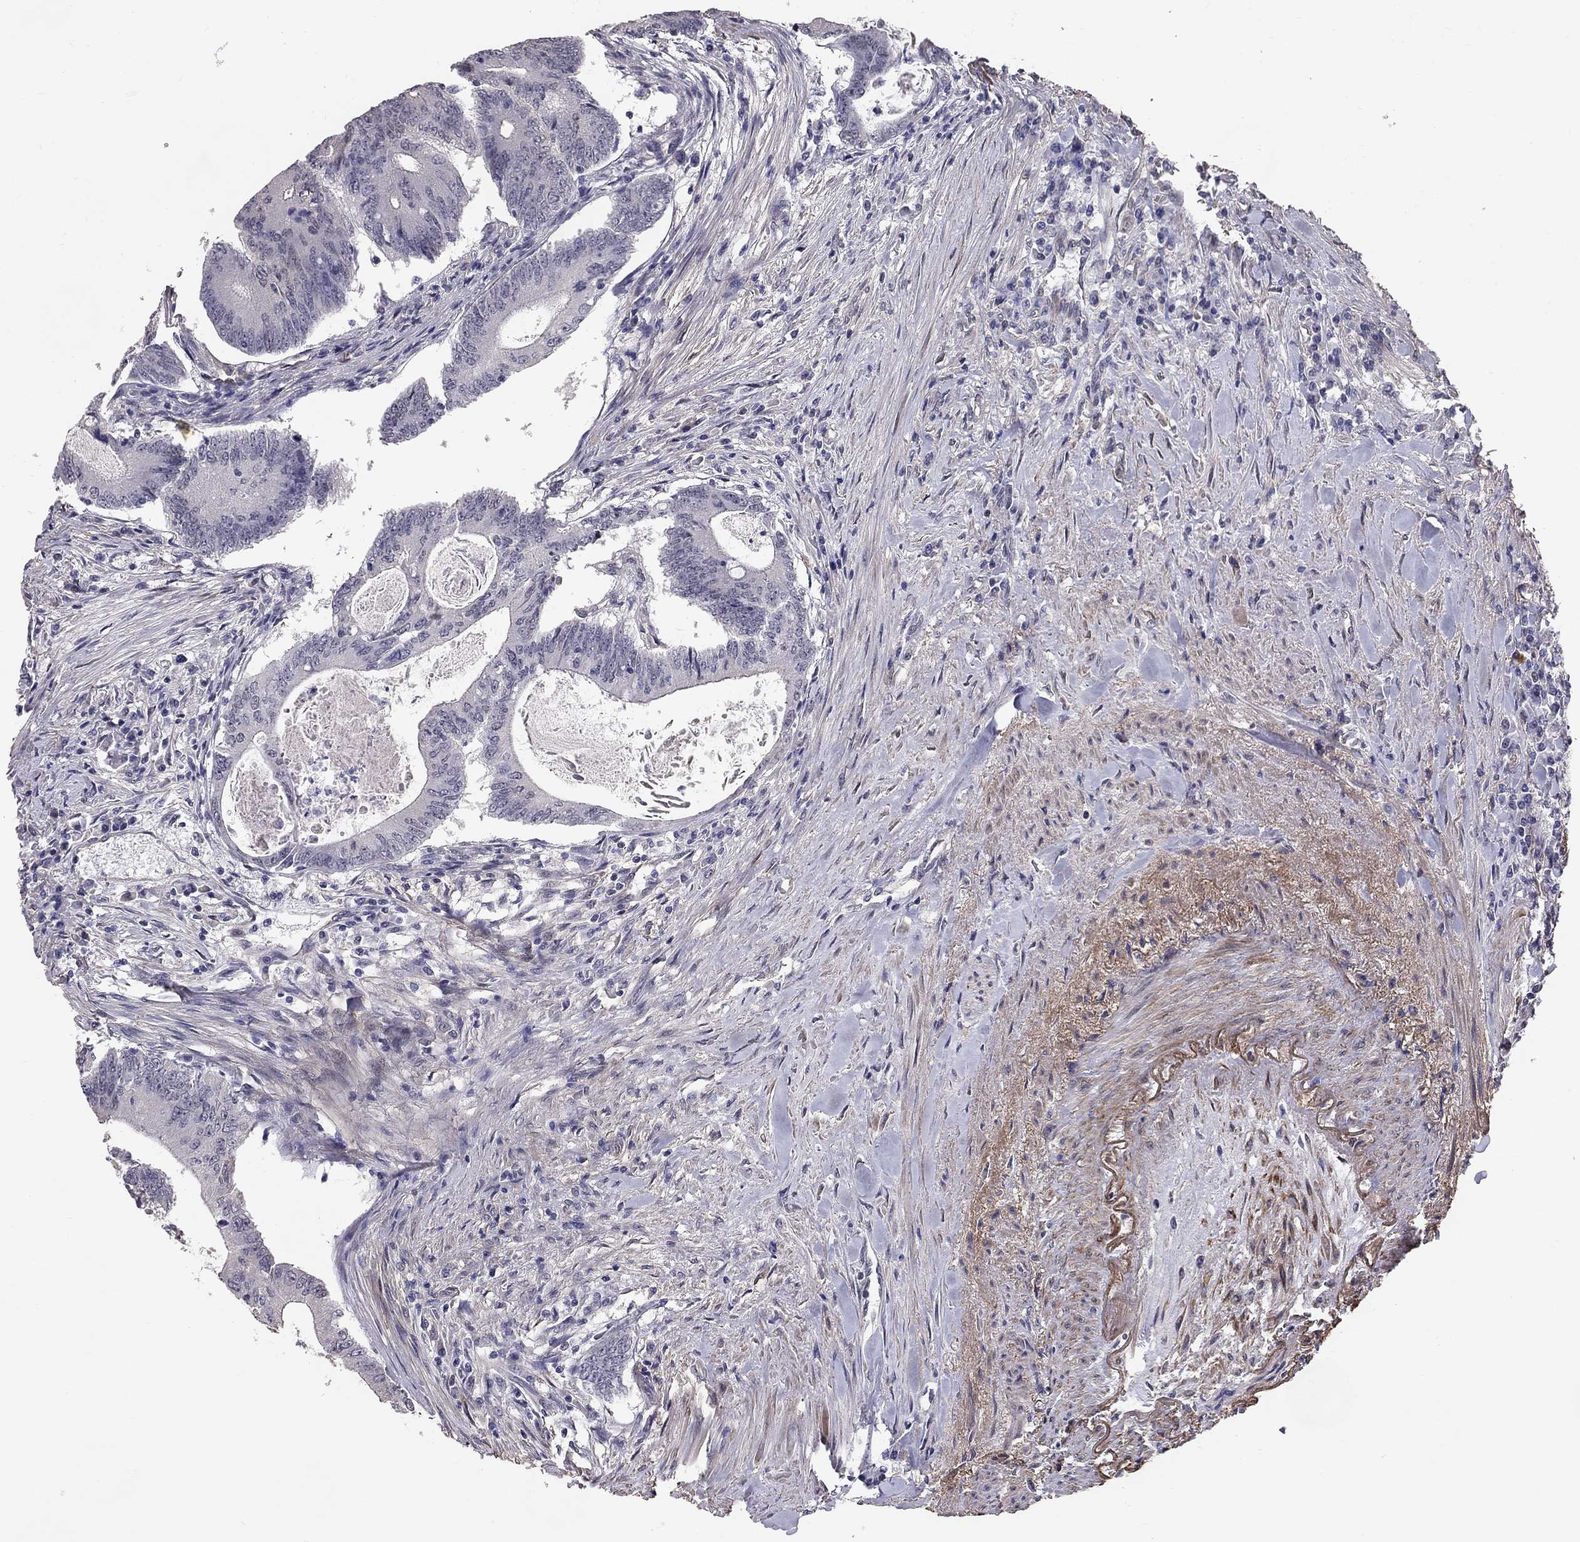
{"staining": {"intensity": "negative", "quantity": "none", "location": "none"}, "tissue": "colorectal cancer", "cell_type": "Tumor cells", "image_type": "cancer", "snomed": [{"axis": "morphology", "description": "Adenocarcinoma, NOS"}, {"axis": "topography", "description": "Colon"}], "caption": "Immunohistochemistry (IHC) photomicrograph of neoplastic tissue: colorectal cancer stained with DAB exhibits no significant protein expression in tumor cells. (Brightfield microscopy of DAB immunohistochemistry at high magnification).", "gene": "GJB4", "patient": {"sex": "female", "age": 70}}